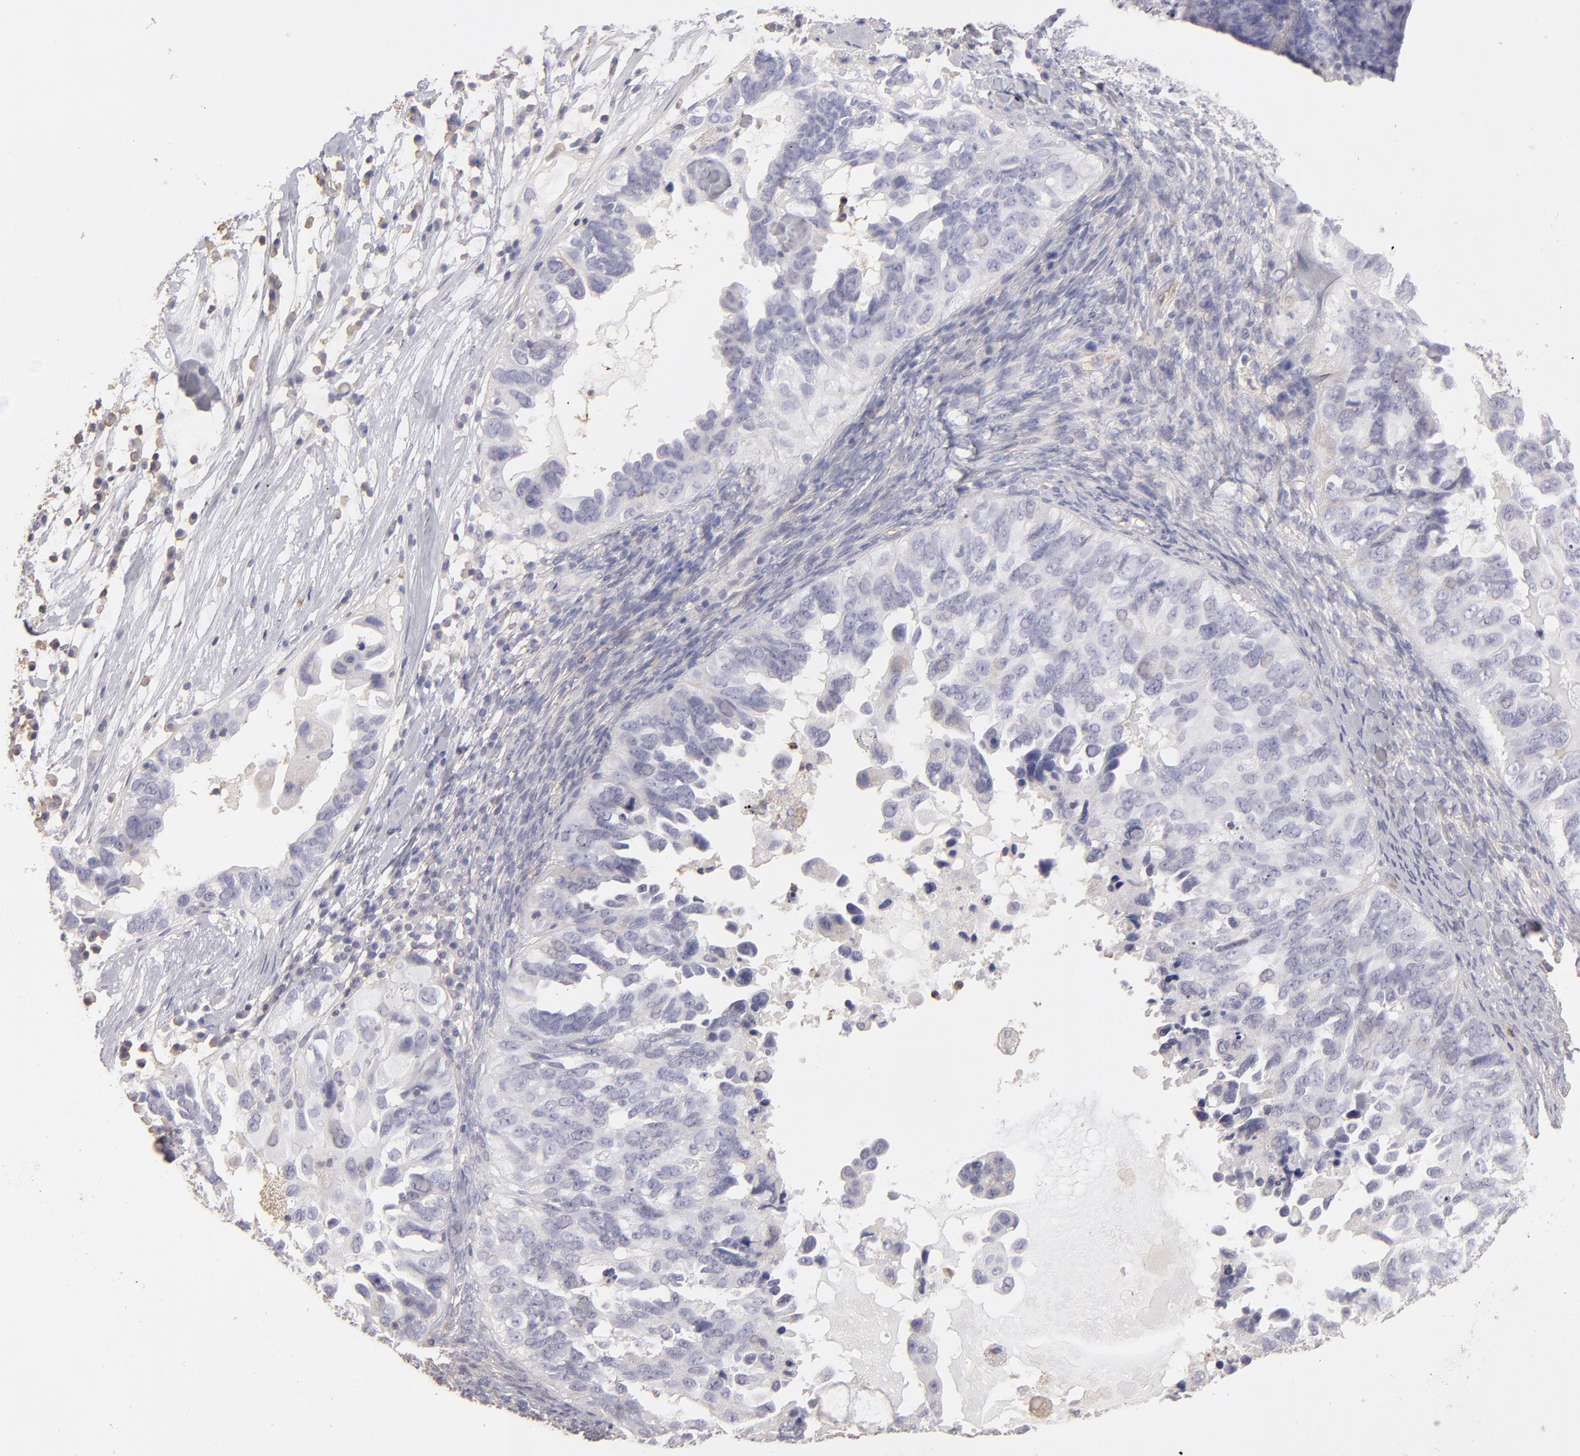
{"staining": {"intensity": "negative", "quantity": "none", "location": "none"}, "tissue": "ovarian cancer", "cell_type": "Tumor cells", "image_type": "cancer", "snomed": [{"axis": "morphology", "description": "Cystadenocarcinoma, serous, NOS"}, {"axis": "topography", "description": "Ovary"}], "caption": "This is an IHC micrograph of human ovarian serous cystadenocarcinoma. There is no positivity in tumor cells.", "gene": "ABCB1", "patient": {"sex": "female", "age": 82}}